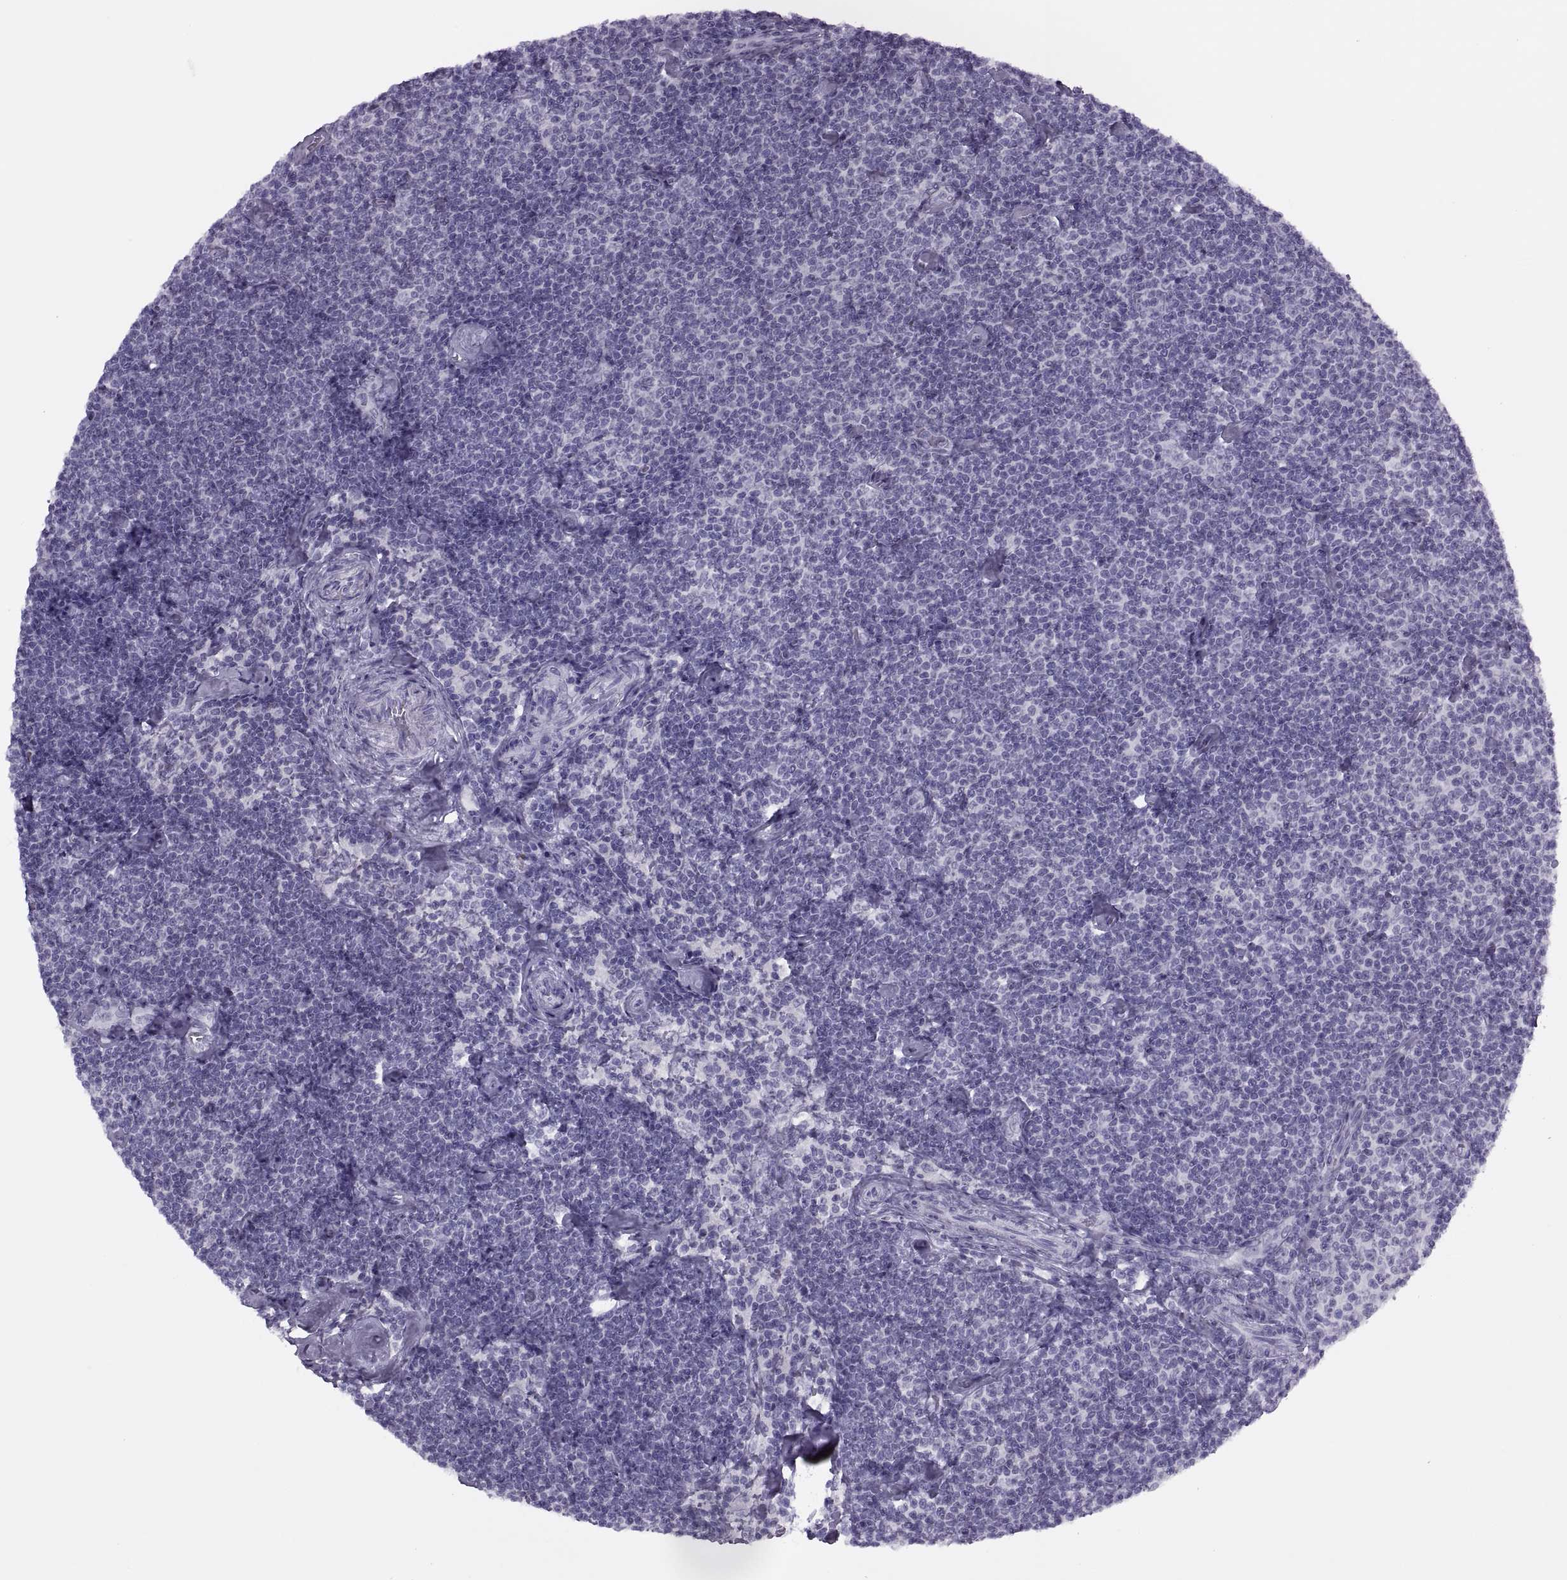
{"staining": {"intensity": "negative", "quantity": "none", "location": "none"}, "tissue": "lymphoma", "cell_type": "Tumor cells", "image_type": "cancer", "snomed": [{"axis": "morphology", "description": "Malignant lymphoma, non-Hodgkin's type, Low grade"}, {"axis": "topography", "description": "Lymph node"}], "caption": "Immunohistochemistry histopathology image of lymphoma stained for a protein (brown), which demonstrates no staining in tumor cells. (DAB (3,3'-diaminobenzidine) immunohistochemistry with hematoxylin counter stain).", "gene": "FAM24A", "patient": {"sex": "male", "age": 81}}